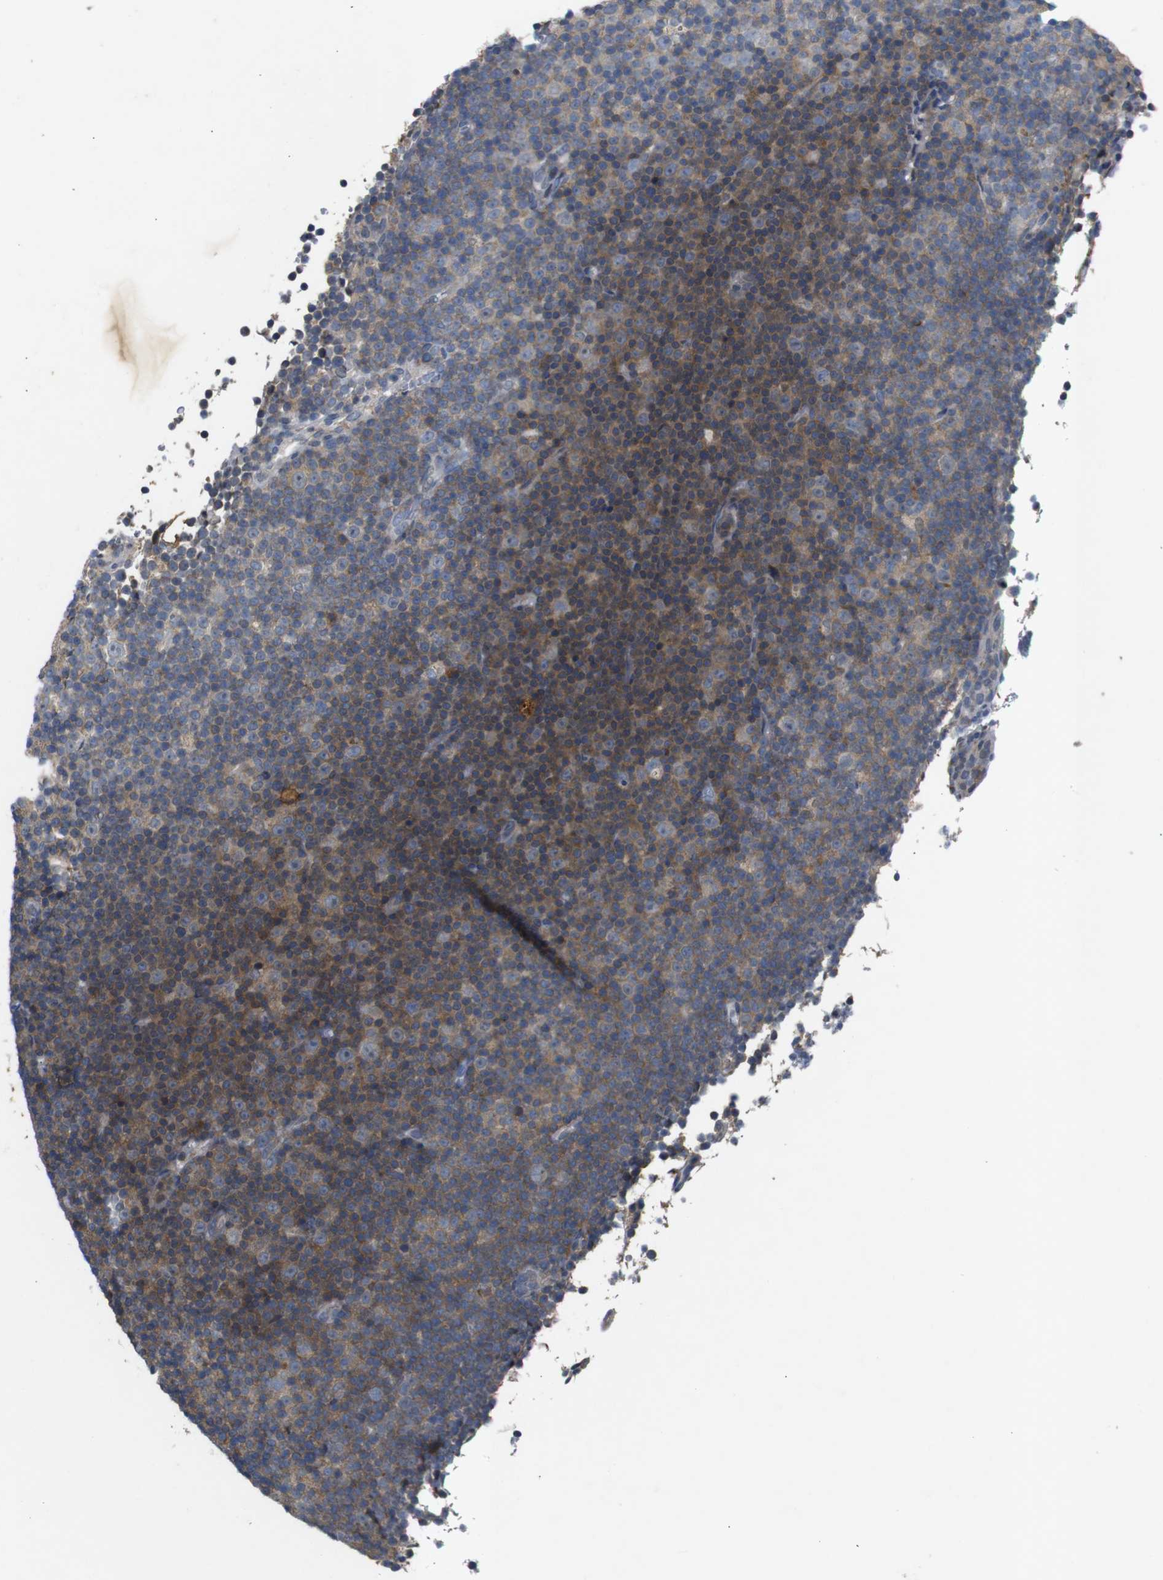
{"staining": {"intensity": "weak", "quantity": "25%-75%", "location": "cytoplasmic/membranous"}, "tissue": "lymphoma", "cell_type": "Tumor cells", "image_type": "cancer", "snomed": [{"axis": "morphology", "description": "Malignant lymphoma, non-Hodgkin's type, Low grade"}, {"axis": "topography", "description": "Lymph node"}], "caption": "Immunohistochemistry image of neoplastic tissue: human lymphoma stained using immunohistochemistry exhibits low levels of weak protein expression localized specifically in the cytoplasmic/membranous of tumor cells, appearing as a cytoplasmic/membranous brown color.", "gene": "MAGI2", "patient": {"sex": "female", "age": 67}}